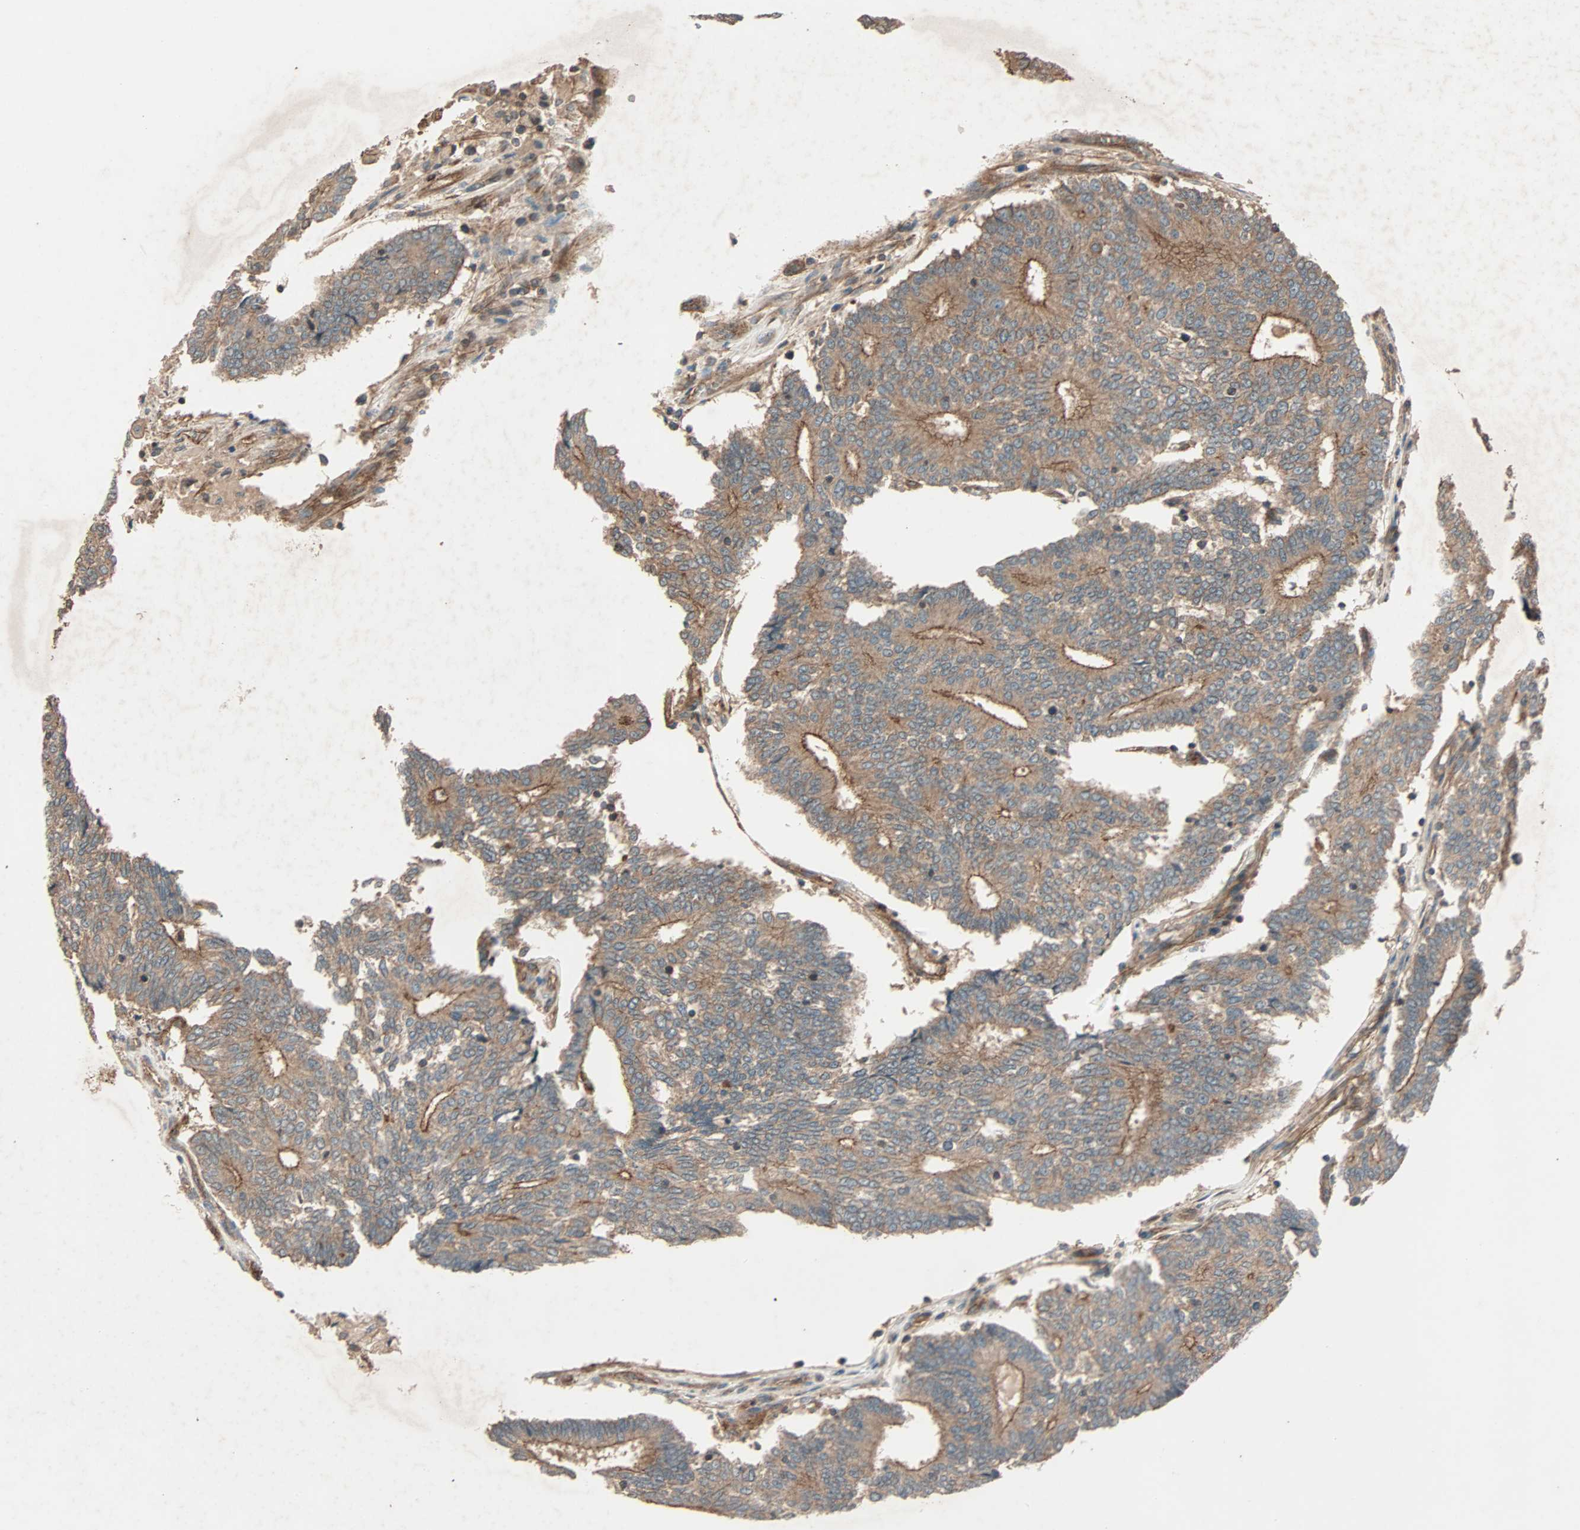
{"staining": {"intensity": "moderate", "quantity": ">75%", "location": "cytoplasmic/membranous"}, "tissue": "prostate cancer", "cell_type": "Tumor cells", "image_type": "cancer", "snomed": [{"axis": "morphology", "description": "Adenocarcinoma, High grade"}, {"axis": "topography", "description": "Prostate"}], "caption": "Protein analysis of prostate high-grade adenocarcinoma tissue exhibits moderate cytoplasmic/membranous positivity in approximately >75% of tumor cells.", "gene": "GCK", "patient": {"sex": "male", "age": 55}}